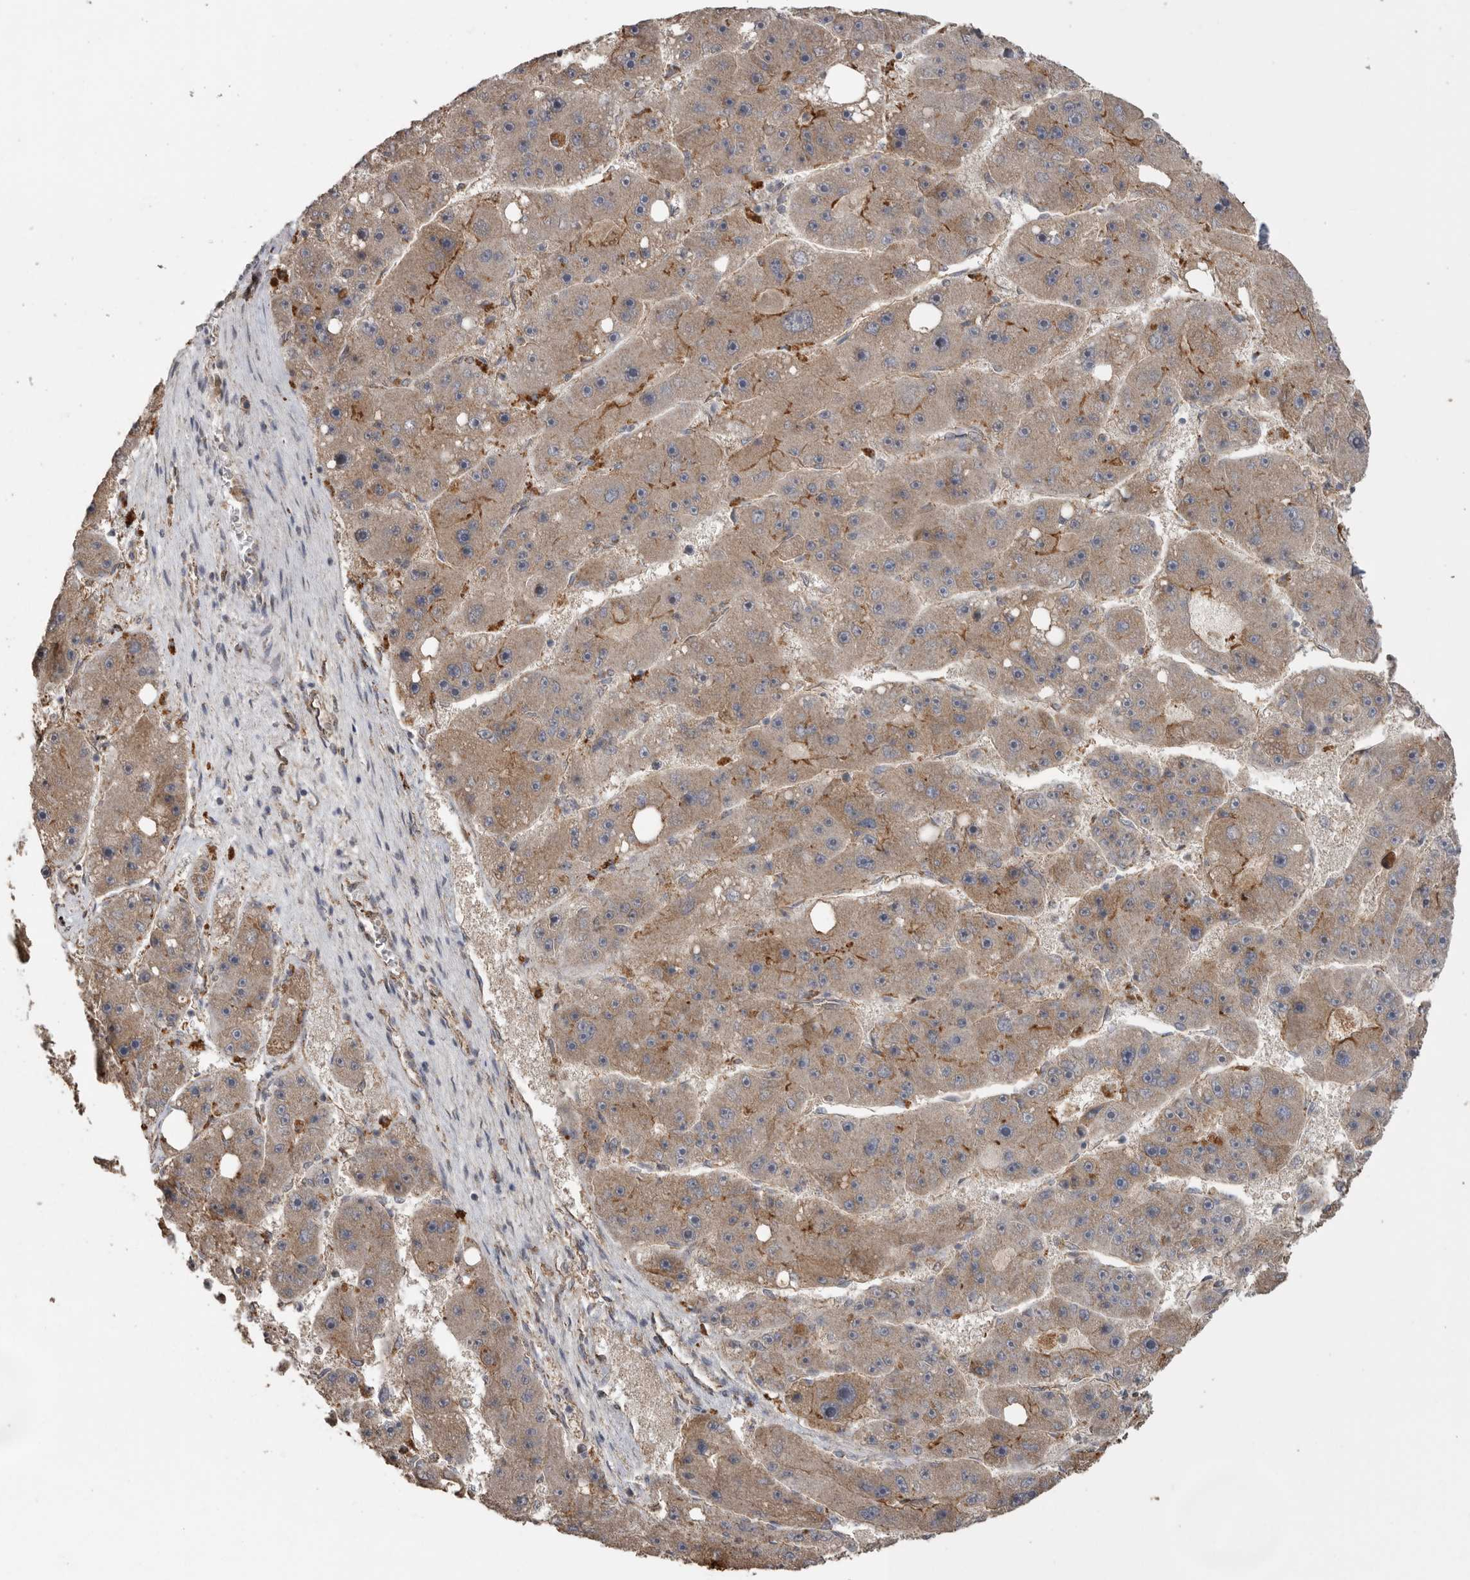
{"staining": {"intensity": "moderate", "quantity": ">75%", "location": "cytoplasmic/membranous"}, "tissue": "liver cancer", "cell_type": "Tumor cells", "image_type": "cancer", "snomed": [{"axis": "morphology", "description": "Carcinoma, Hepatocellular, NOS"}, {"axis": "topography", "description": "Liver"}], "caption": "Human liver cancer (hepatocellular carcinoma) stained with a protein marker shows moderate staining in tumor cells.", "gene": "PODXL2", "patient": {"sex": "female", "age": 61}}